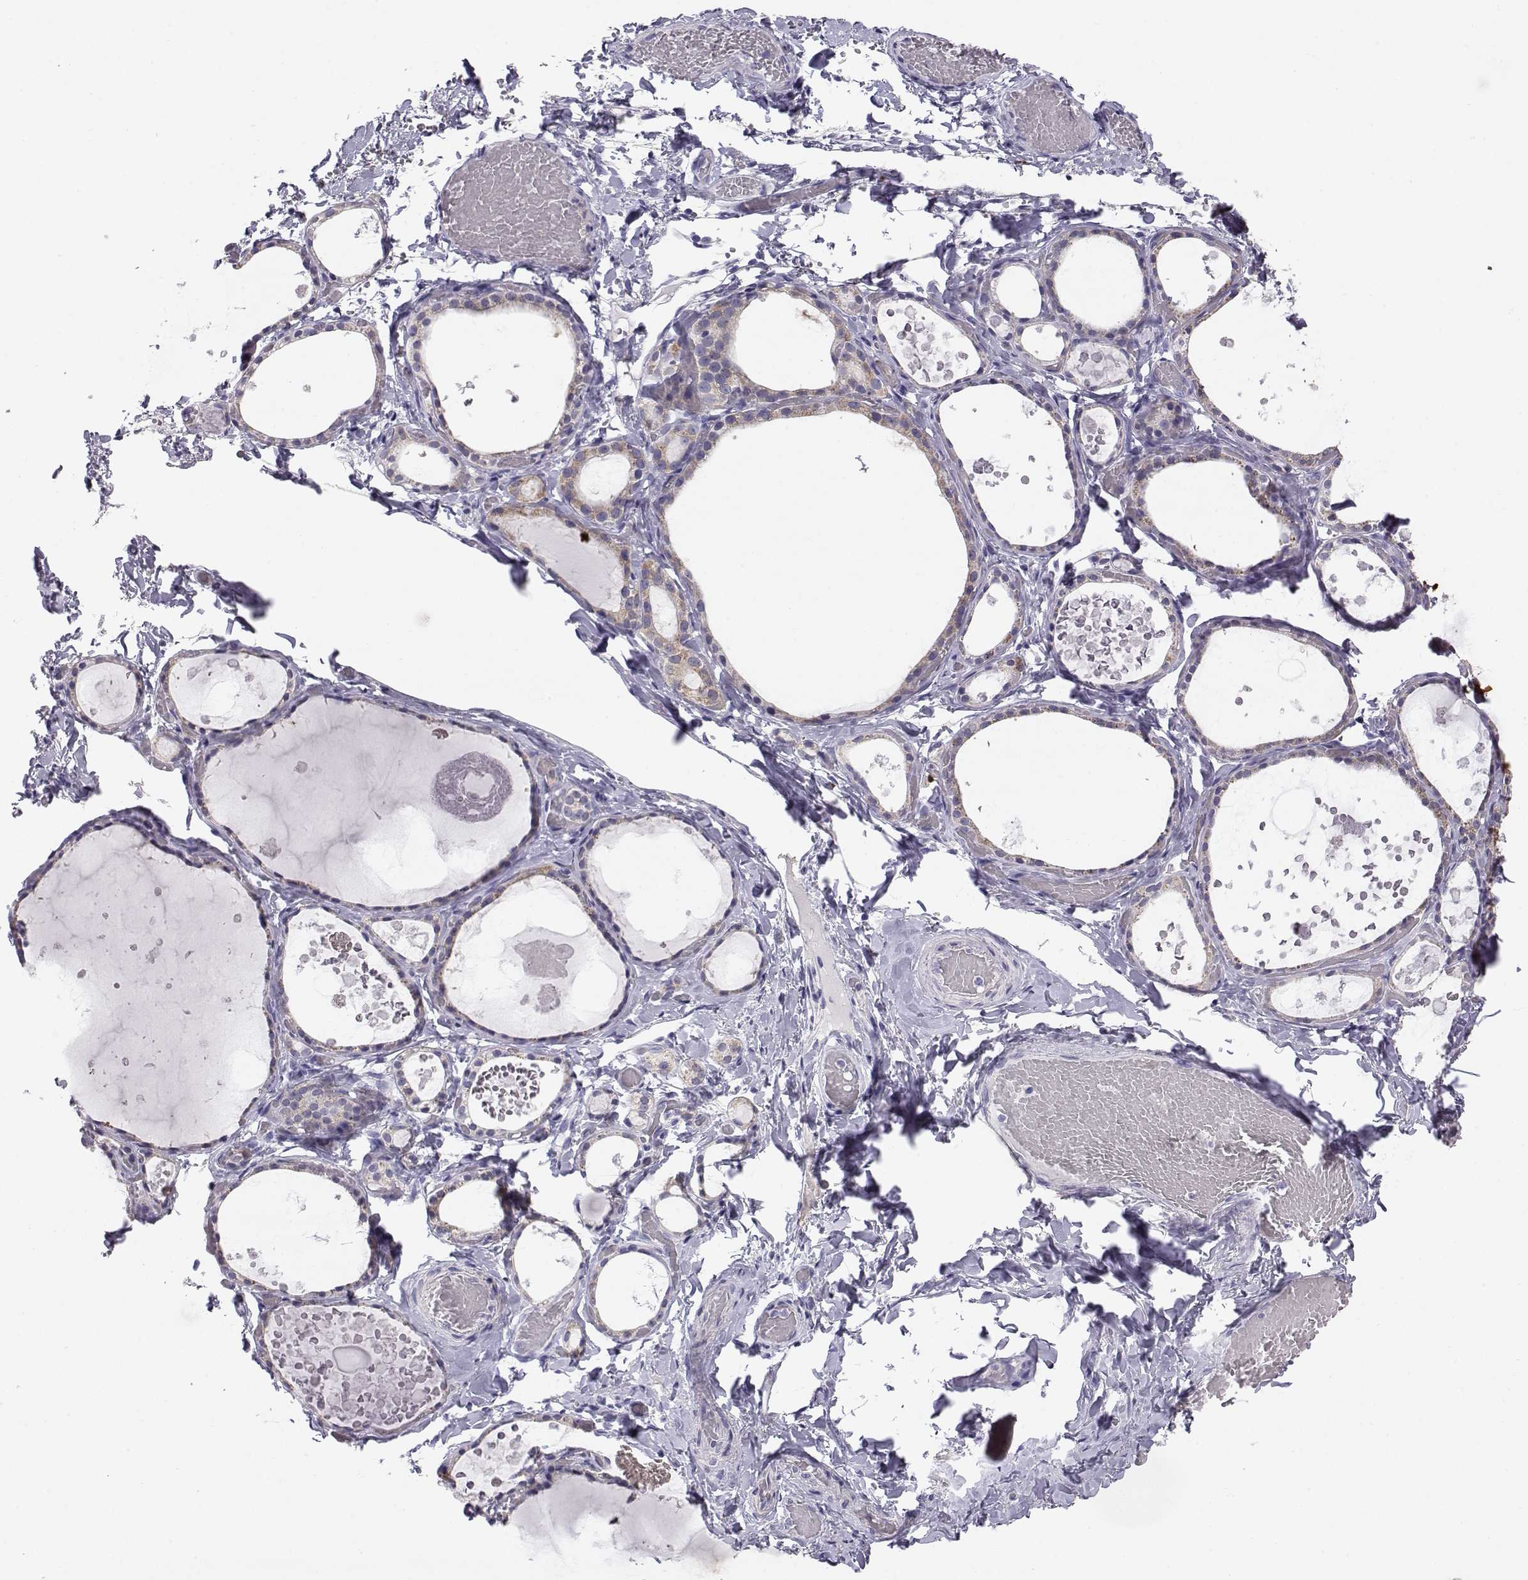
{"staining": {"intensity": "weak", "quantity": "25%-75%", "location": "cytoplasmic/membranous"}, "tissue": "thyroid gland", "cell_type": "Glandular cells", "image_type": "normal", "snomed": [{"axis": "morphology", "description": "Normal tissue, NOS"}, {"axis": "topography", "description": "Thyroid gland"}], "caption": "A micrograph of human thyroid gland stained for a protein shows weak cytoplasmic/membranous brown staining in glandular cells. Using DAB (brown) and hematoxylin (blue) stains, captured at high magnification using brightfield microscopy.", "gene": "KCNMB4", "patient": {"sex": "female", "age": 56}}